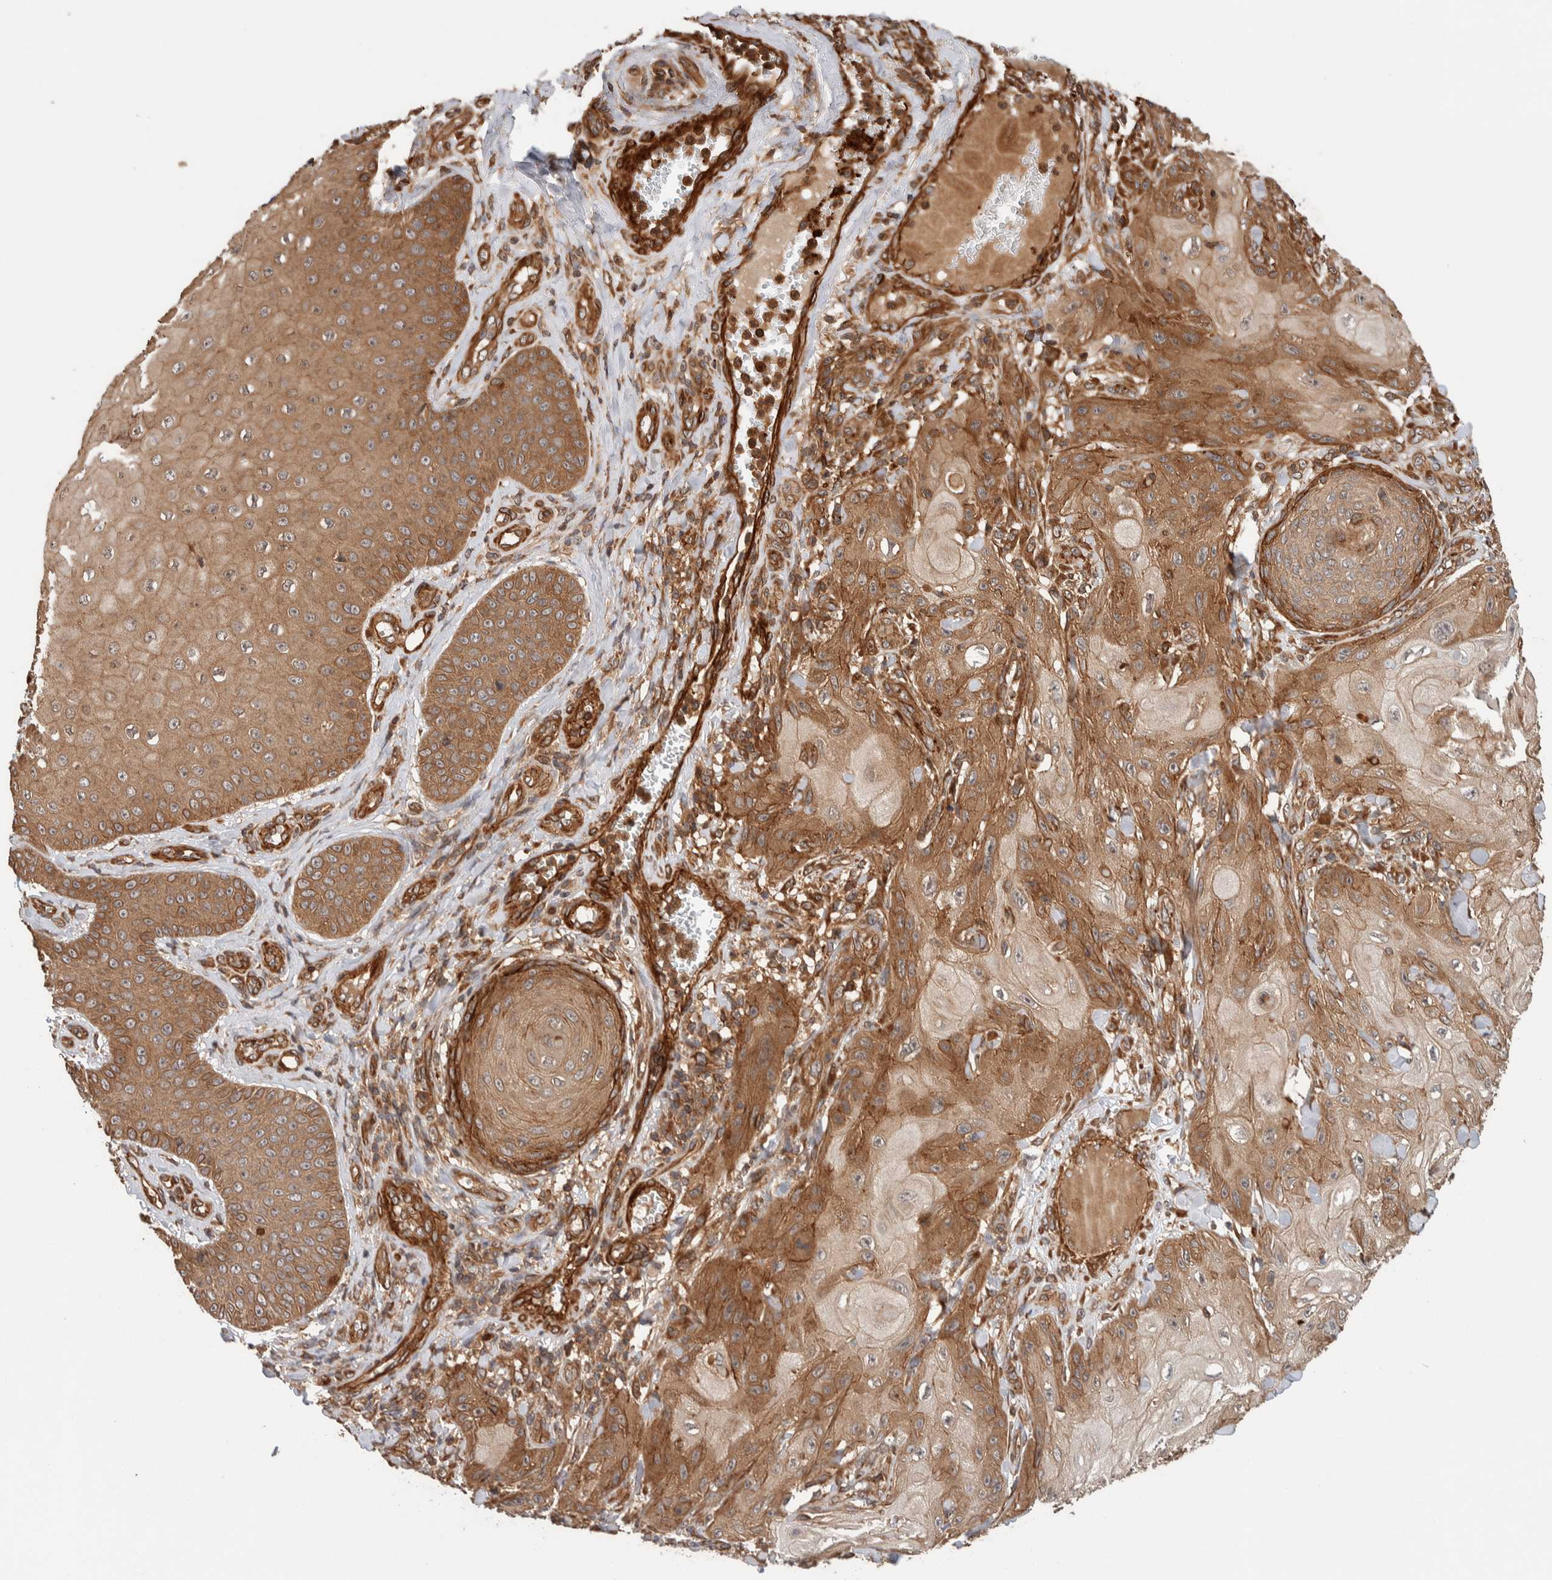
{"staining": {"intensity": "moderate", "quantity": ">75%", "location": "cytoplasmic/membranous"}, "tissue": "skin cancer", "cell_type": "Tumor cells", "image_type": "cancer", "snomed": [{"axis": "morphology", "description": "Squamous cell carcinoma, NOS"}, {"axis": "topography", "description": "Skin"}], "caption": "Protein analysis of skin cancer tissue shows moderate cytoplasmic/membranous positivity in about >75% of tumor cells.", "gene": "SYNRG", "patient": {"sex": "male", "age": 74}}